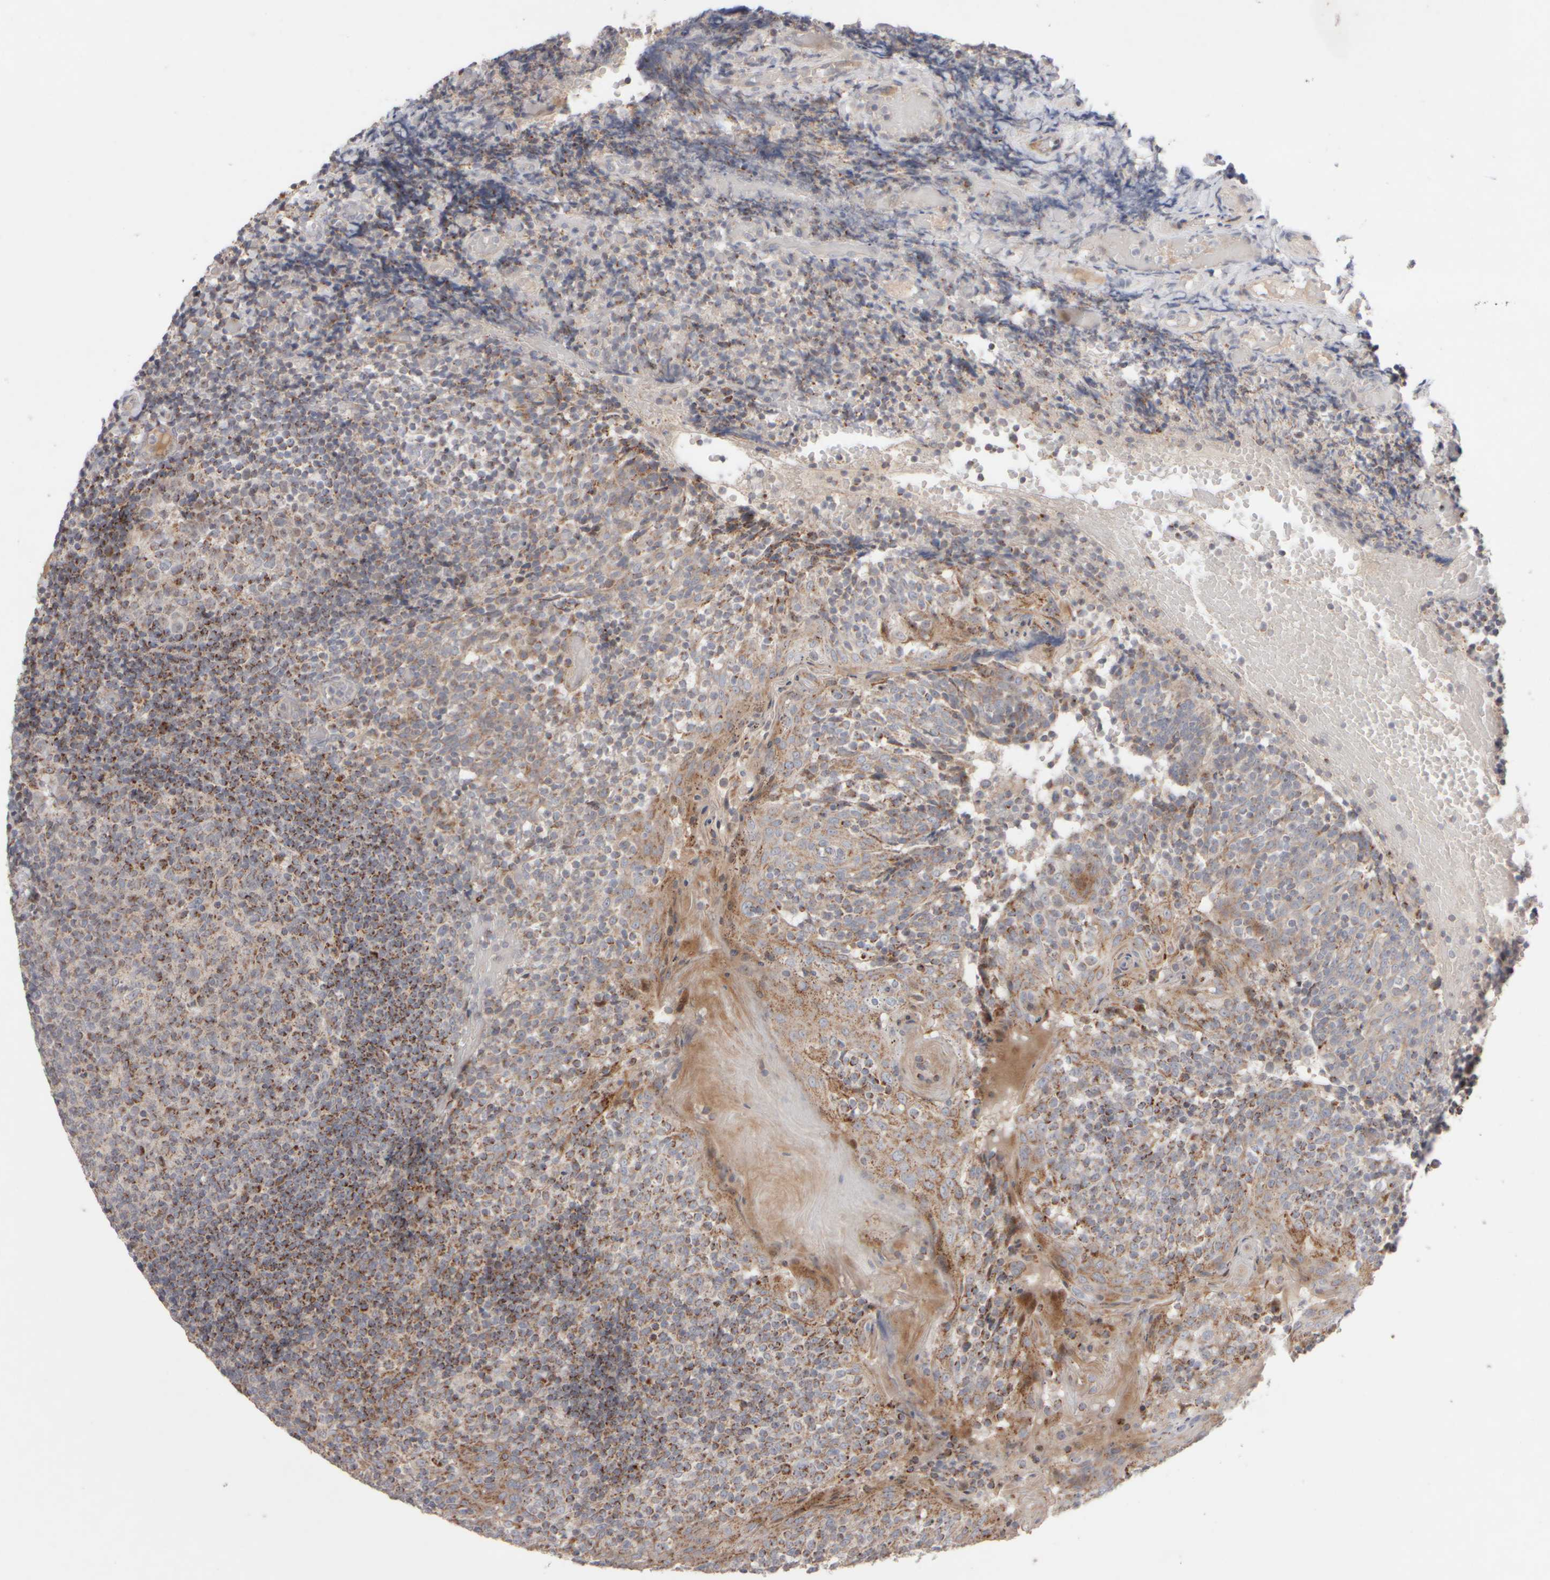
{"staining": {"intensity": "moderate", "quantity": "25%-75%", "location": "cytoplasmic/membranous"}, "tissue": "tonsil", "cell_type": "Germinal center cells", "image_type": "normal", "snomed": [{"axis": "morphology", "description": "Normal tissue, NOS"}, {"axis": "topography", "description": "Tonsil"}], "caption": "The immunohistochemical stain shows moderate cytoplasmic/membranous positivity in germinal center cells of benign tonsil. Using DAB (brown) and hematoxylin (blue) stains, captured at high magnification using brightfield microscopy.", "gene": "CHADL", "patient": {"sex": "female", "age": 19}}